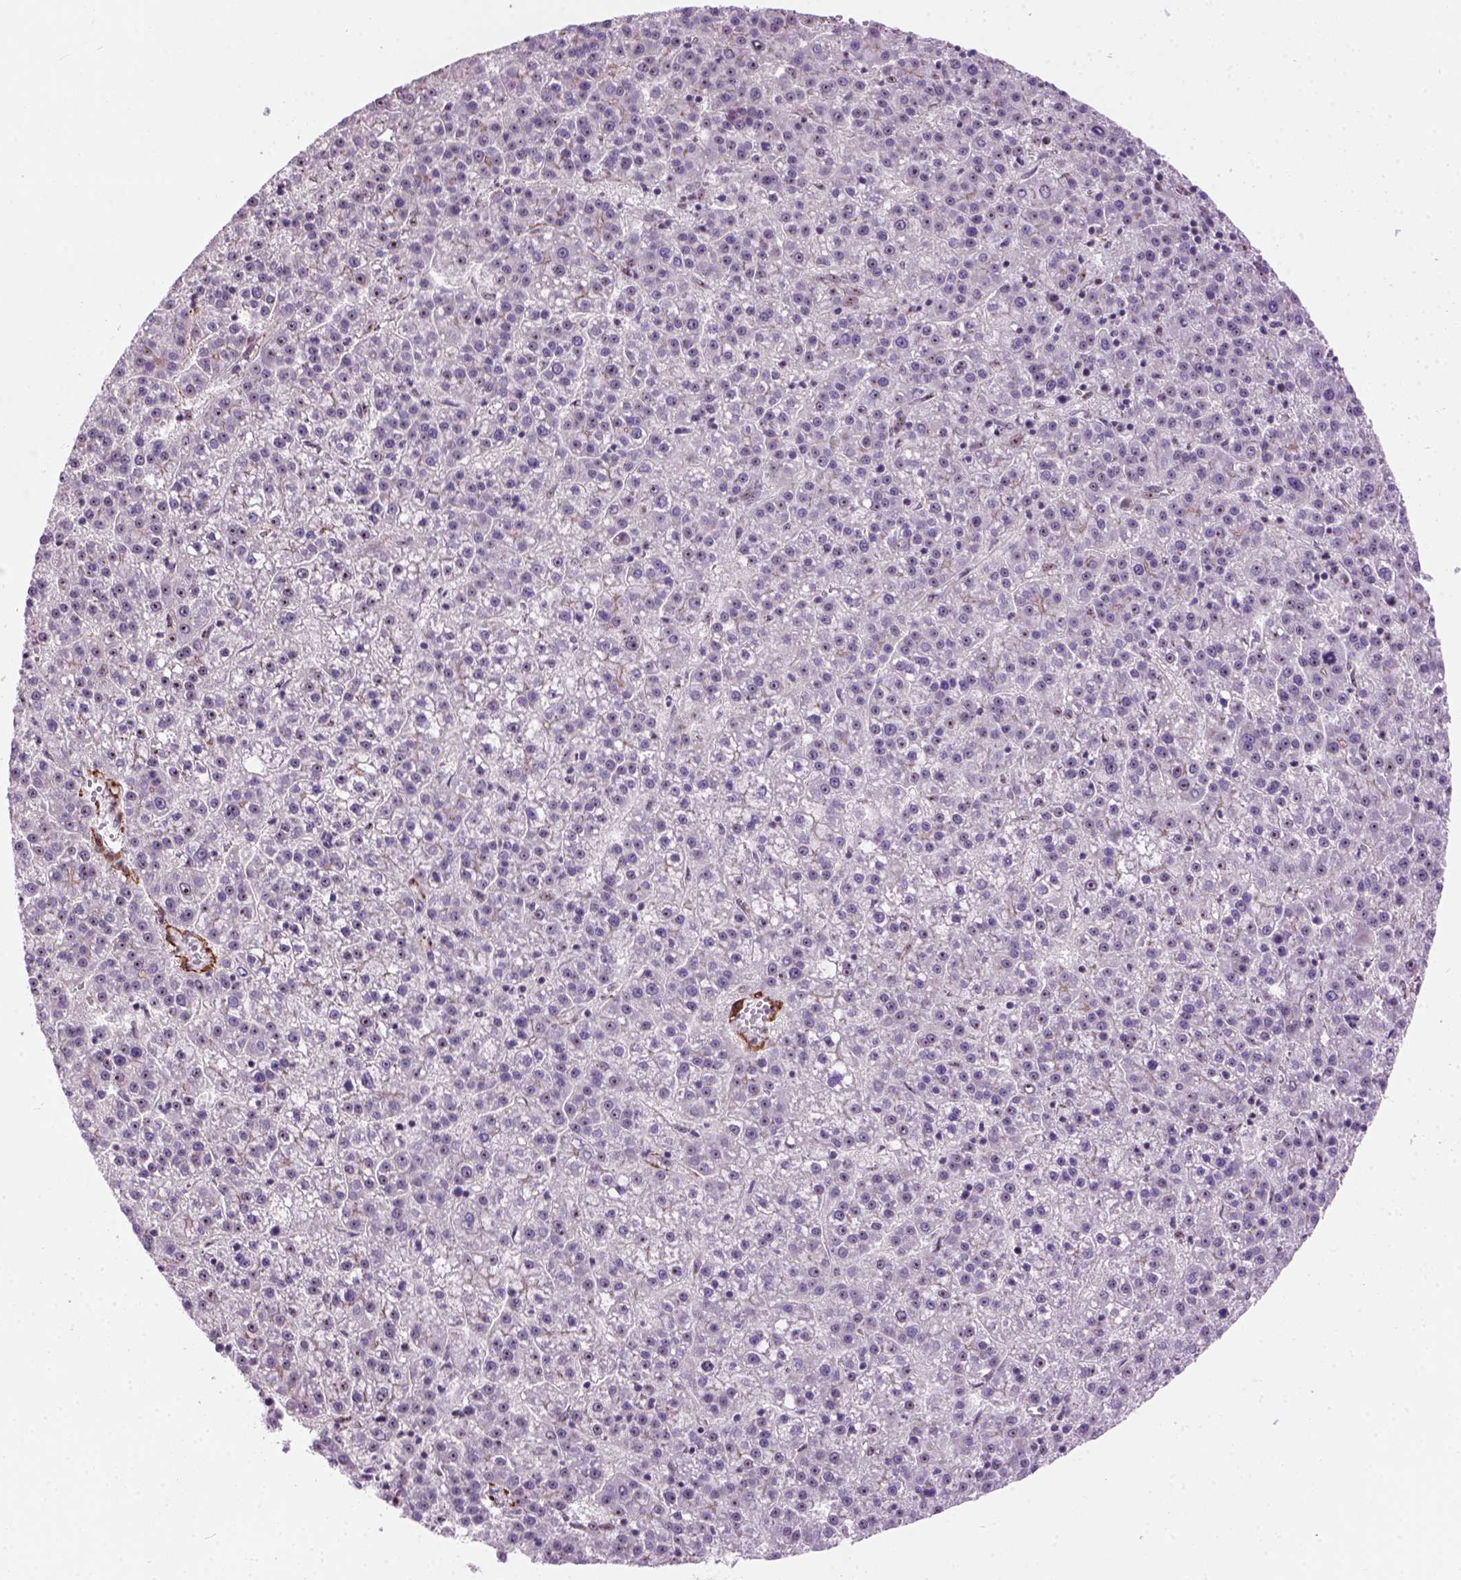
{"staining": {"intensity": "moderate", "quantity": "25%-75%", "location": "nuclear"}, "tissue": "liver cancer", "cell_type": "Tumor cells", "image_type": "cancer", "snomed": [{"axis": "morphology", "description": "Carcinoma, Hepatocellular, NOS"}, {"axis": "topography", "description": "Liver"}], "caption": "The micrograph reveals a brown stain indicating the presence of a protein in the nuclear of tumor cells in hepatocellular carcinoma (liver). (brown staining indicates protein expression, while blue staining denotes nuclei).", "gene": "RRS1", "patient": {"sex": "female", "age": 58}}